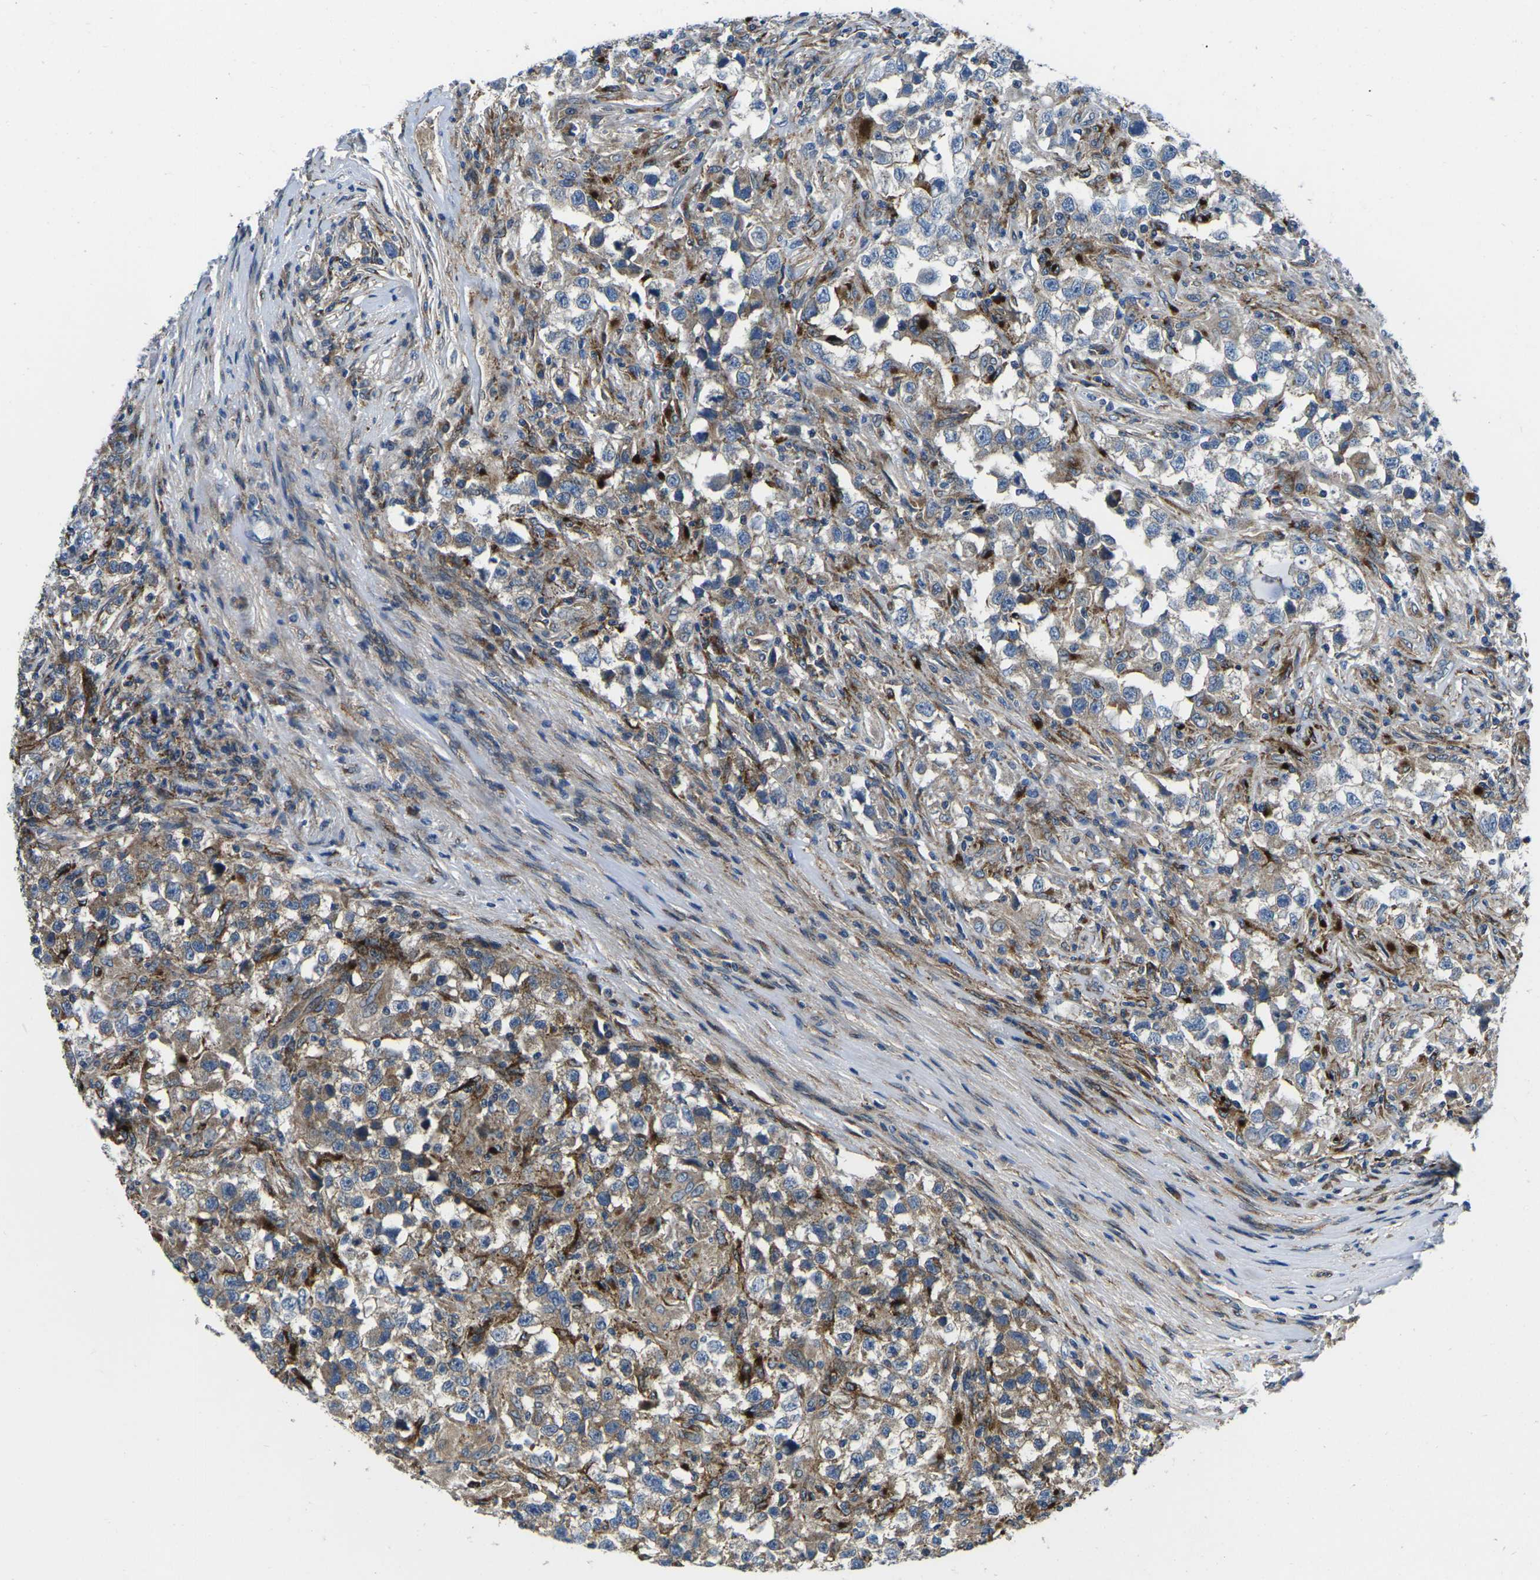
{"staining": {"intensity": "weak", "quantity": "25%-75%", "location": "cytoplasmic/membranous"}, "tissue": "testis cancer", "cell_type": "Tumor cells", "image_type": "cancer", "snomed": [{"axis": "morphology", "description": "Carcinoma, Embryonal, NOS"}, {"axis": "topography", "description": "Testis"}], "caption": "Tumor cells reveal low levels of weak cytoplasmic/membranous expression in approximately 25%-75% of cells in human testis cancer (embryonal carcinoma).", "gene": "DLG1", "patient": {"sex": "male", "age": 21}}